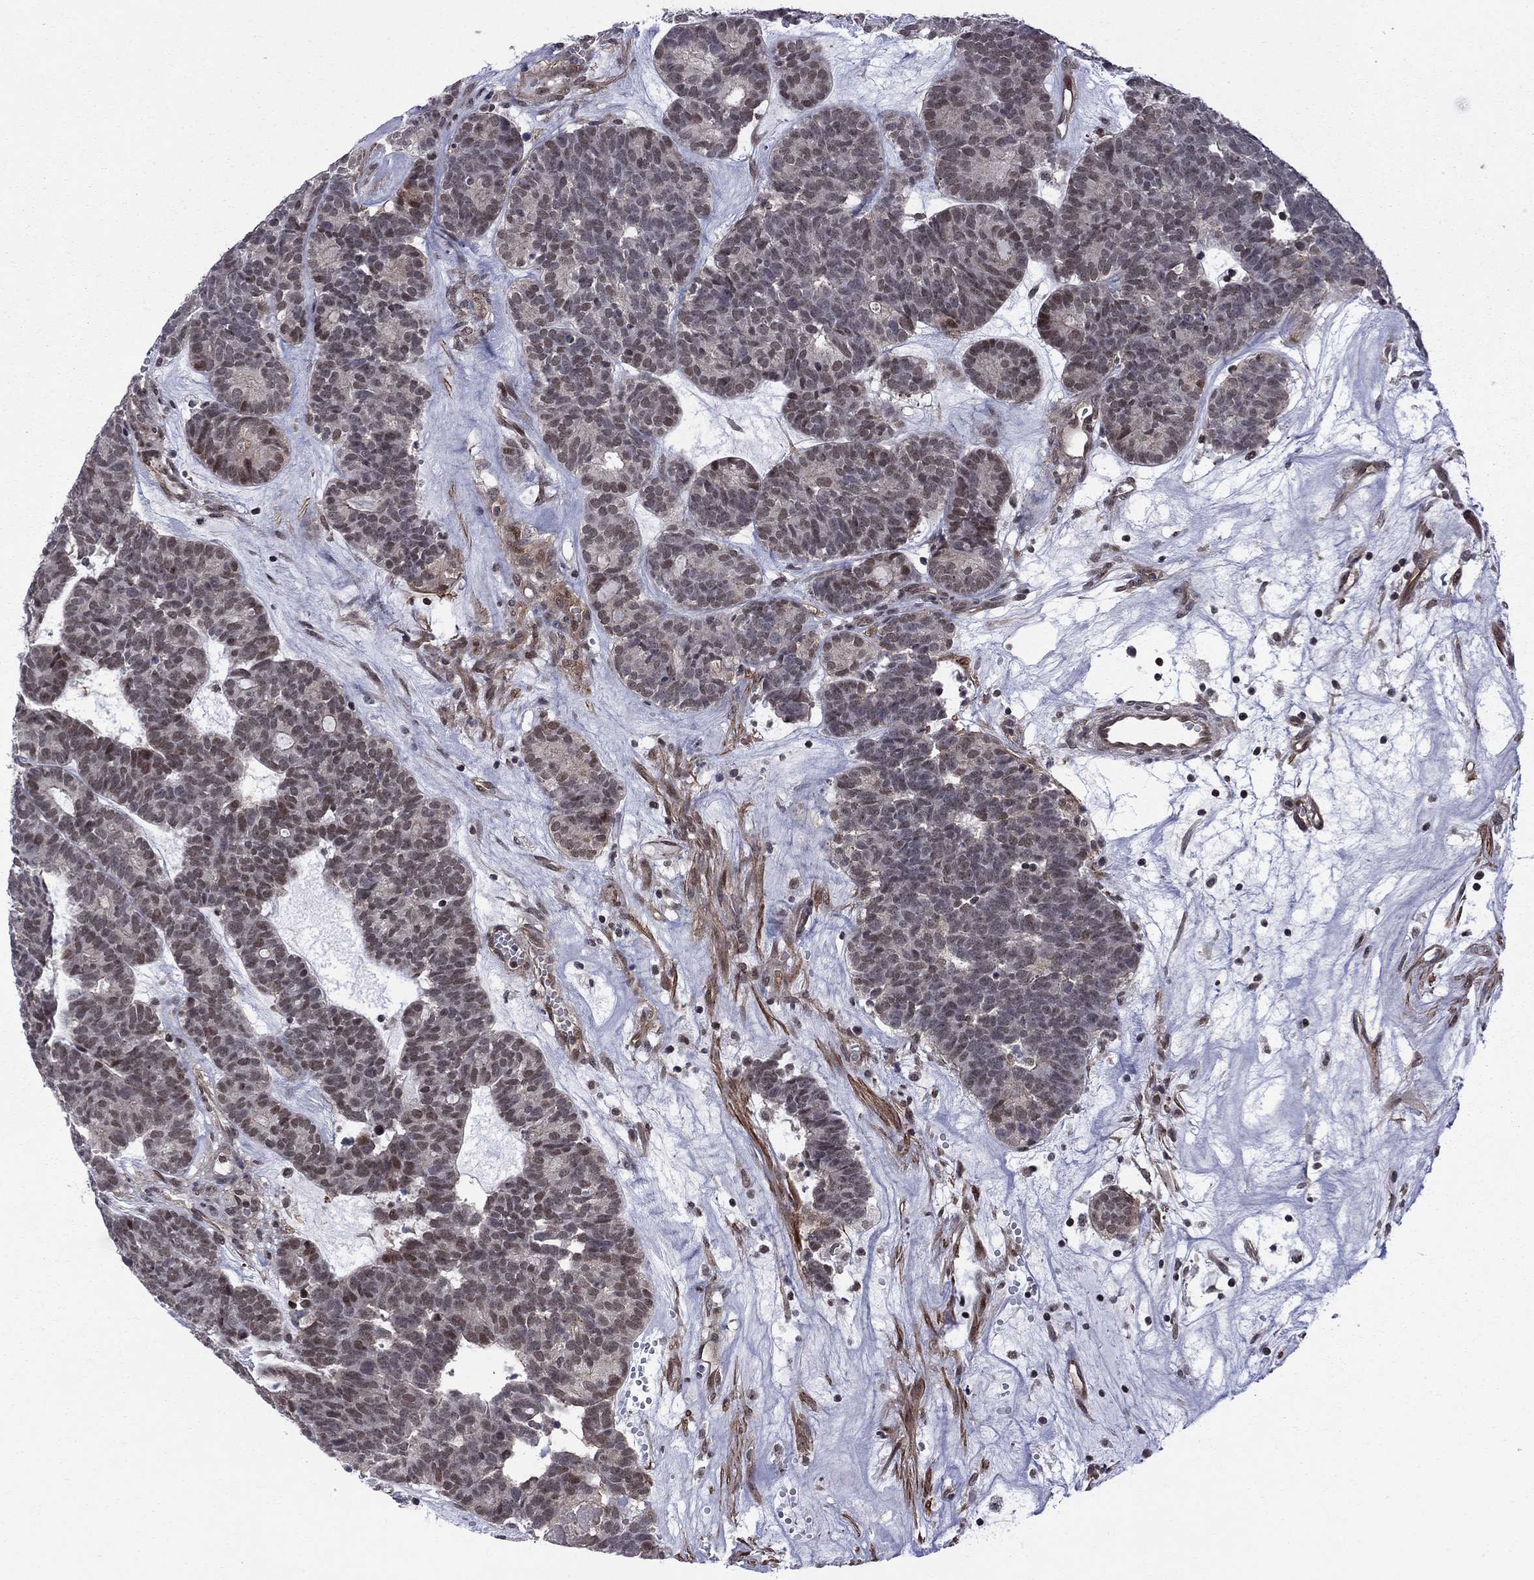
{"staining": {"intensity": "strong", "quantity": "<25%", "location": "nuclear"}, "tissue": "head and neck cancer", "cell_type": "Tumor cells", "image_type": "cancer", "snomed": [{"axis": "morphology", "description": "Adenocarcinoma, NOS"}, {"axis": "topography", "description": "Head-Neck"}], "caption": "Head and neck cancer (adenocarcinoma) stained with IHC reveals strong nuclear staining in approximately <25% of tumor cells.", "gene": "BRF1", "patient": {"sex": "female", "age": 81}}